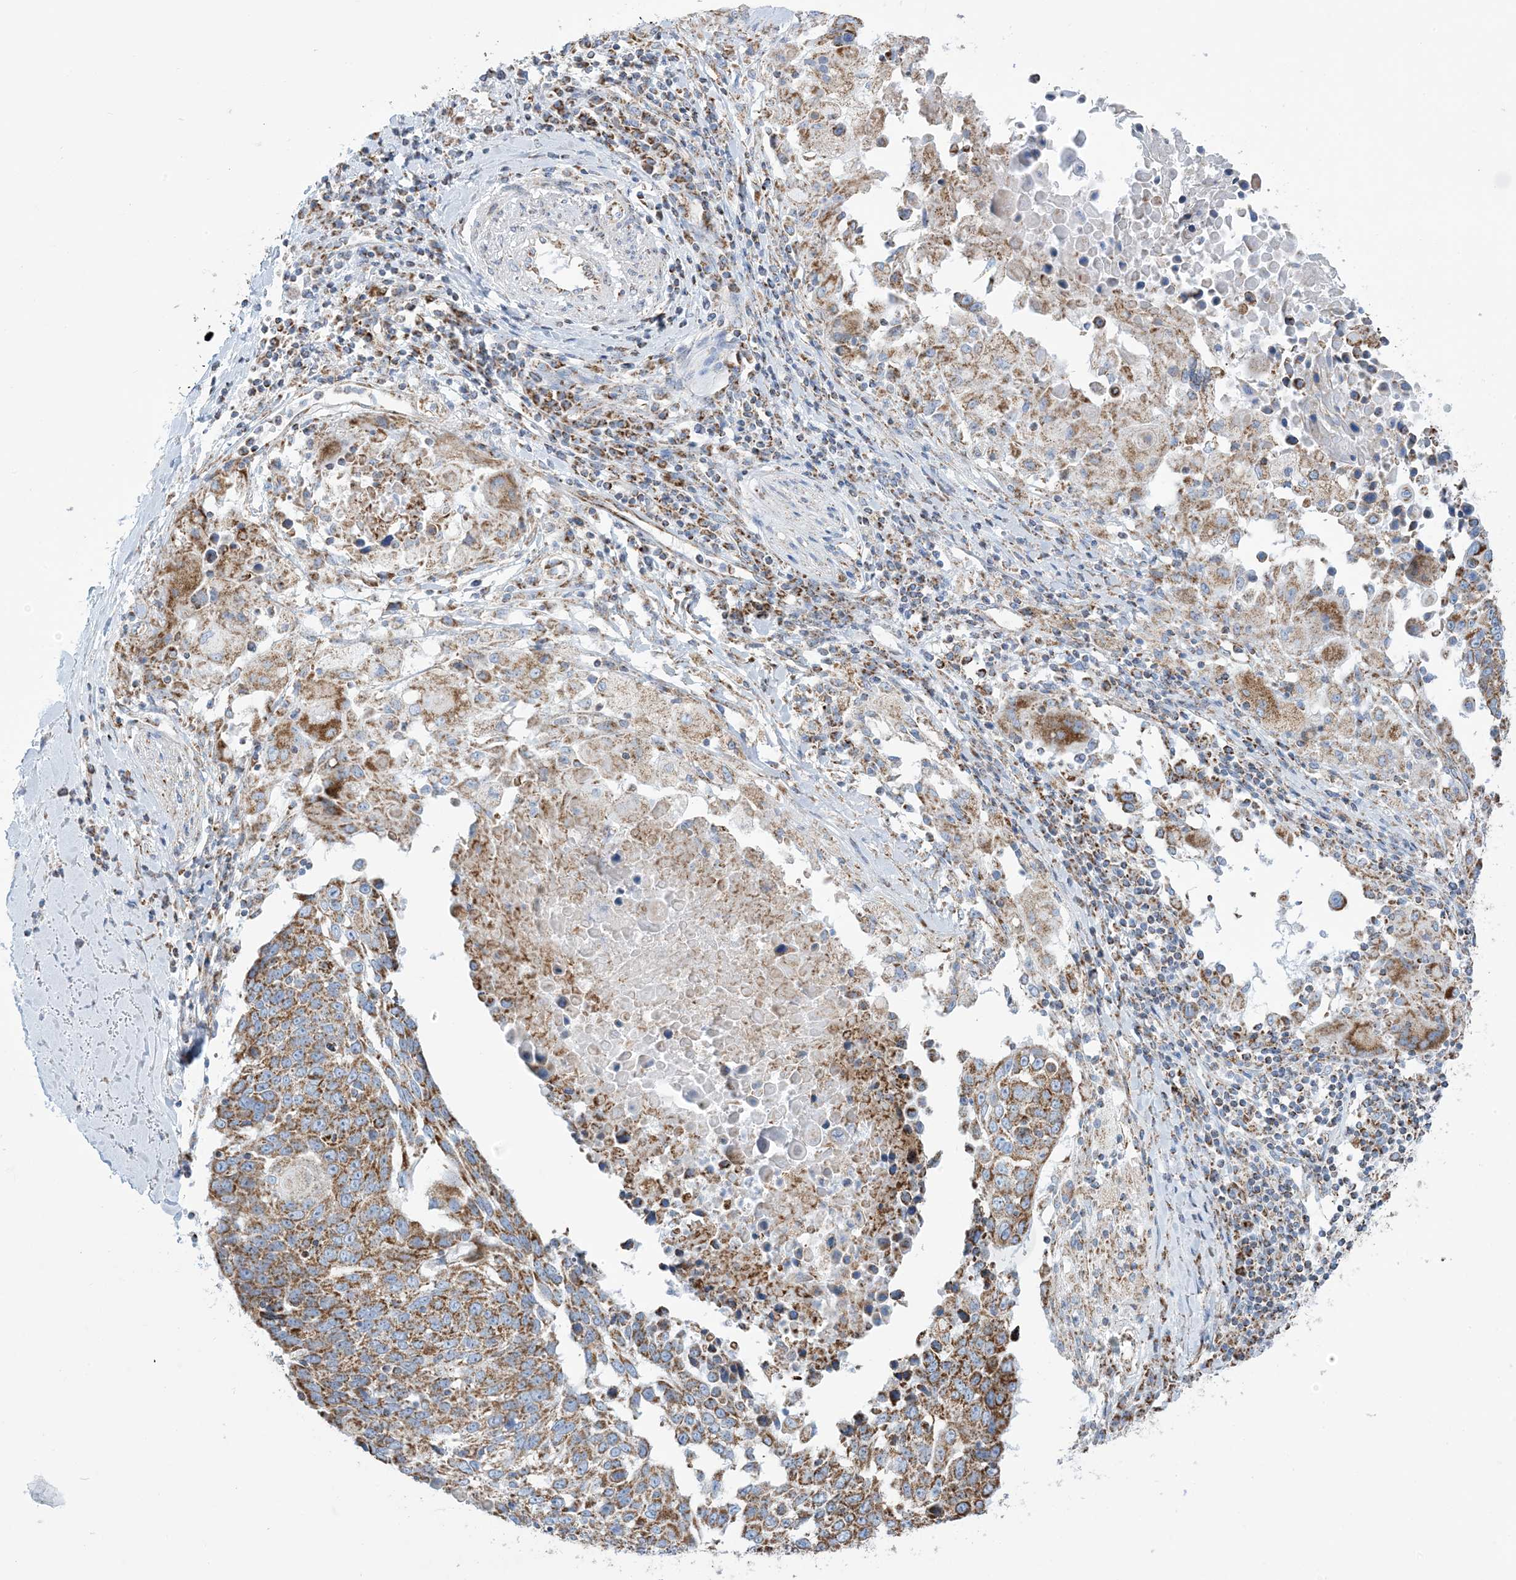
{"staining": {"intensity": "moderate", "quantity": ">75%", "location": "cytoplasmic/membranous"}, "tissue": "lung cancer", "cell_type": "Tumor cells", "image_type": "cancer", "snomed": [{"axis": "morphology", "description": "Squamous cell carcinoma, NOS"}, {"axis": "topography", "description": "Lung"}], "caption": "Approximately >75% of tumor cells in human lung cancer show moderate cytoplasmic/membranous protein positivity as visualized by brown immunohistochemical staining.", "gene": "SAMM50", "patient": {"sex": "male", "age": 66}}